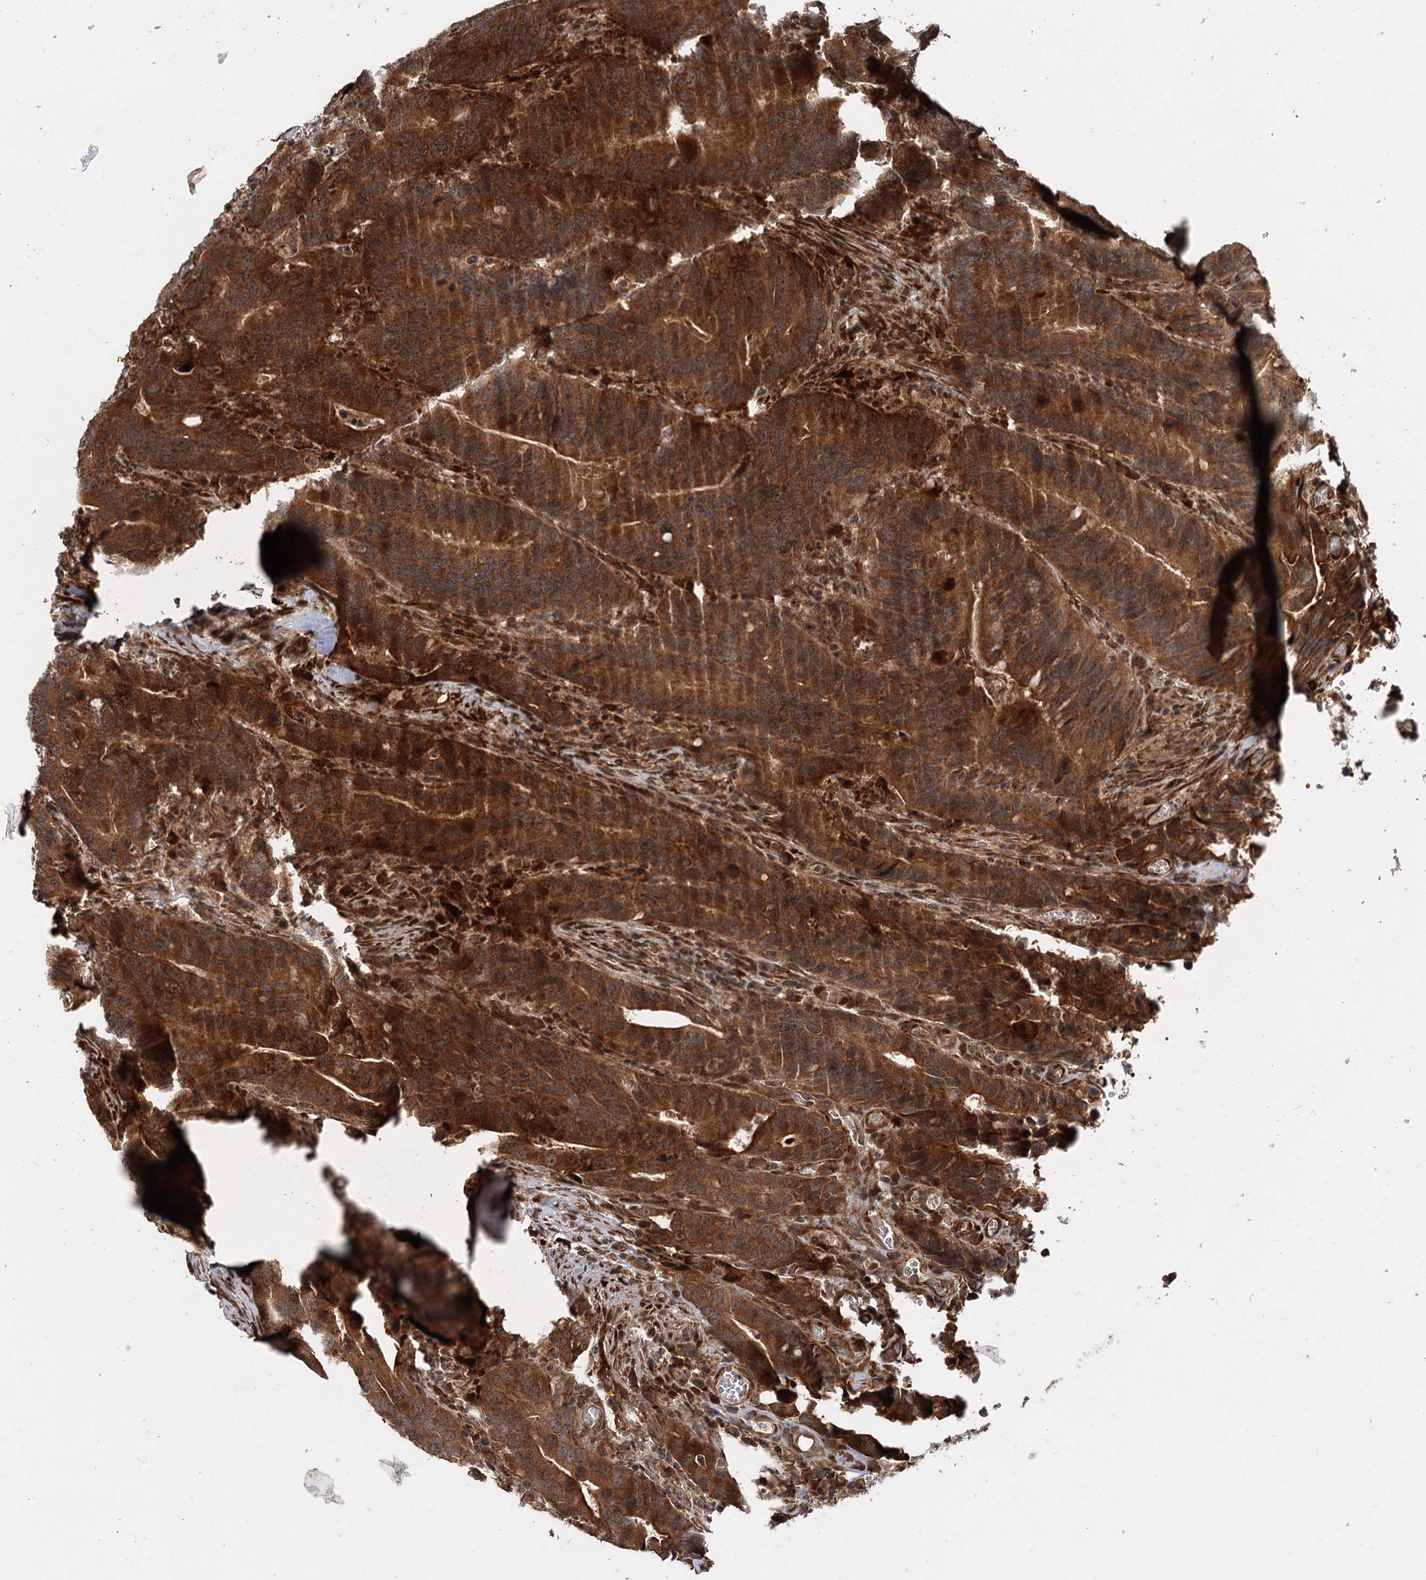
{"staining": {"intensity": "strong", "quantity": ">75%", "location": "cytoplasmic/membranous"}, "tissue": "colorectal cancer", "cell_type": "Tumor cells", "image_type": "cancer", "snomed": [{"axis": "morphology", "description": "Adenocarcinoma, NOS"}, {"axis": "topography", "description": "Colon"}], "caption": "Adenocarcinoma (colorectal) was stained to show a protein in brown. There is high levels of strong cytoplasmic/membranous staining in approximately >75% of tumor cells. Using DAB (brown) and hematoxylin (blue) stains, captured at high magnification using brightfield microscopy.", "gene": "KANSL2", "patient": {"sex": "female", "age": 66}}